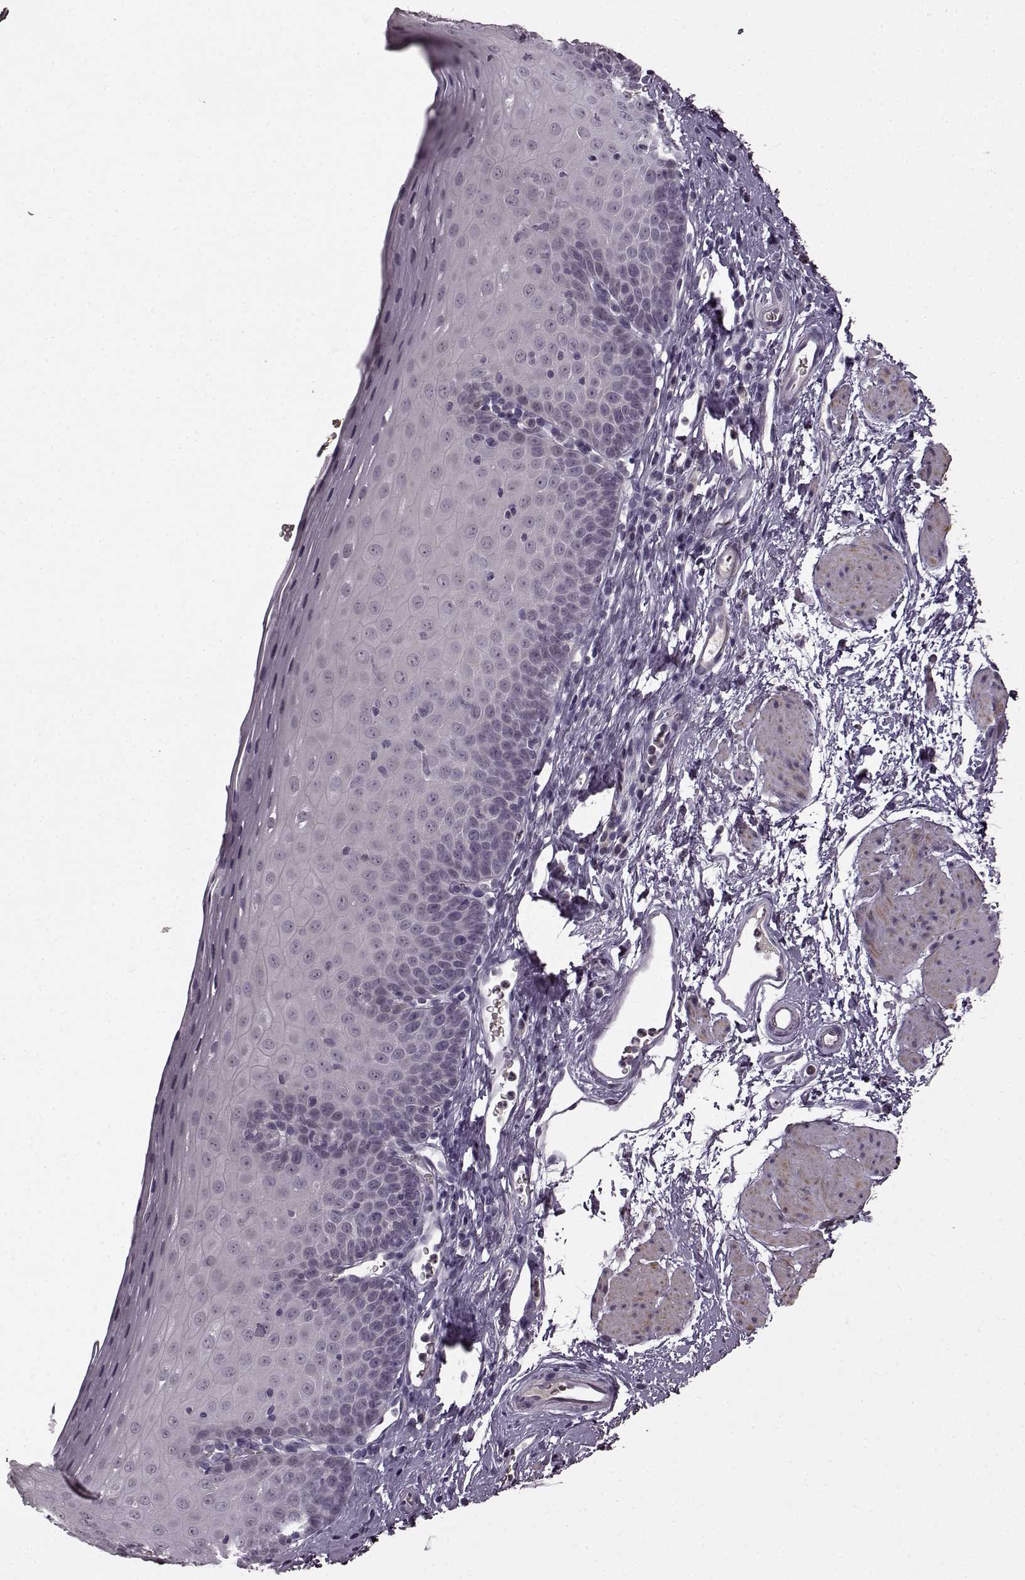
{"staining": {"intensity": "negative", "quantity": "none", "location": "none"}, "tissue": "esophagus", "cell_type": "Squamous epithelial cells", "image_type": "normal", "snomed": [{"axis": "morphology", "description": "Normal tissue, NOS"}, {"axis": "topography", "description": "Esophagus"}], "caption": "Immunohistochemistry (IHC) micrograph of benign human esophagus stained for a protein (brown), which reveals no positivity in squamous epithelial cells.", "gene": "CNGA3", "patient": {"sex": "female", "age": 64}}